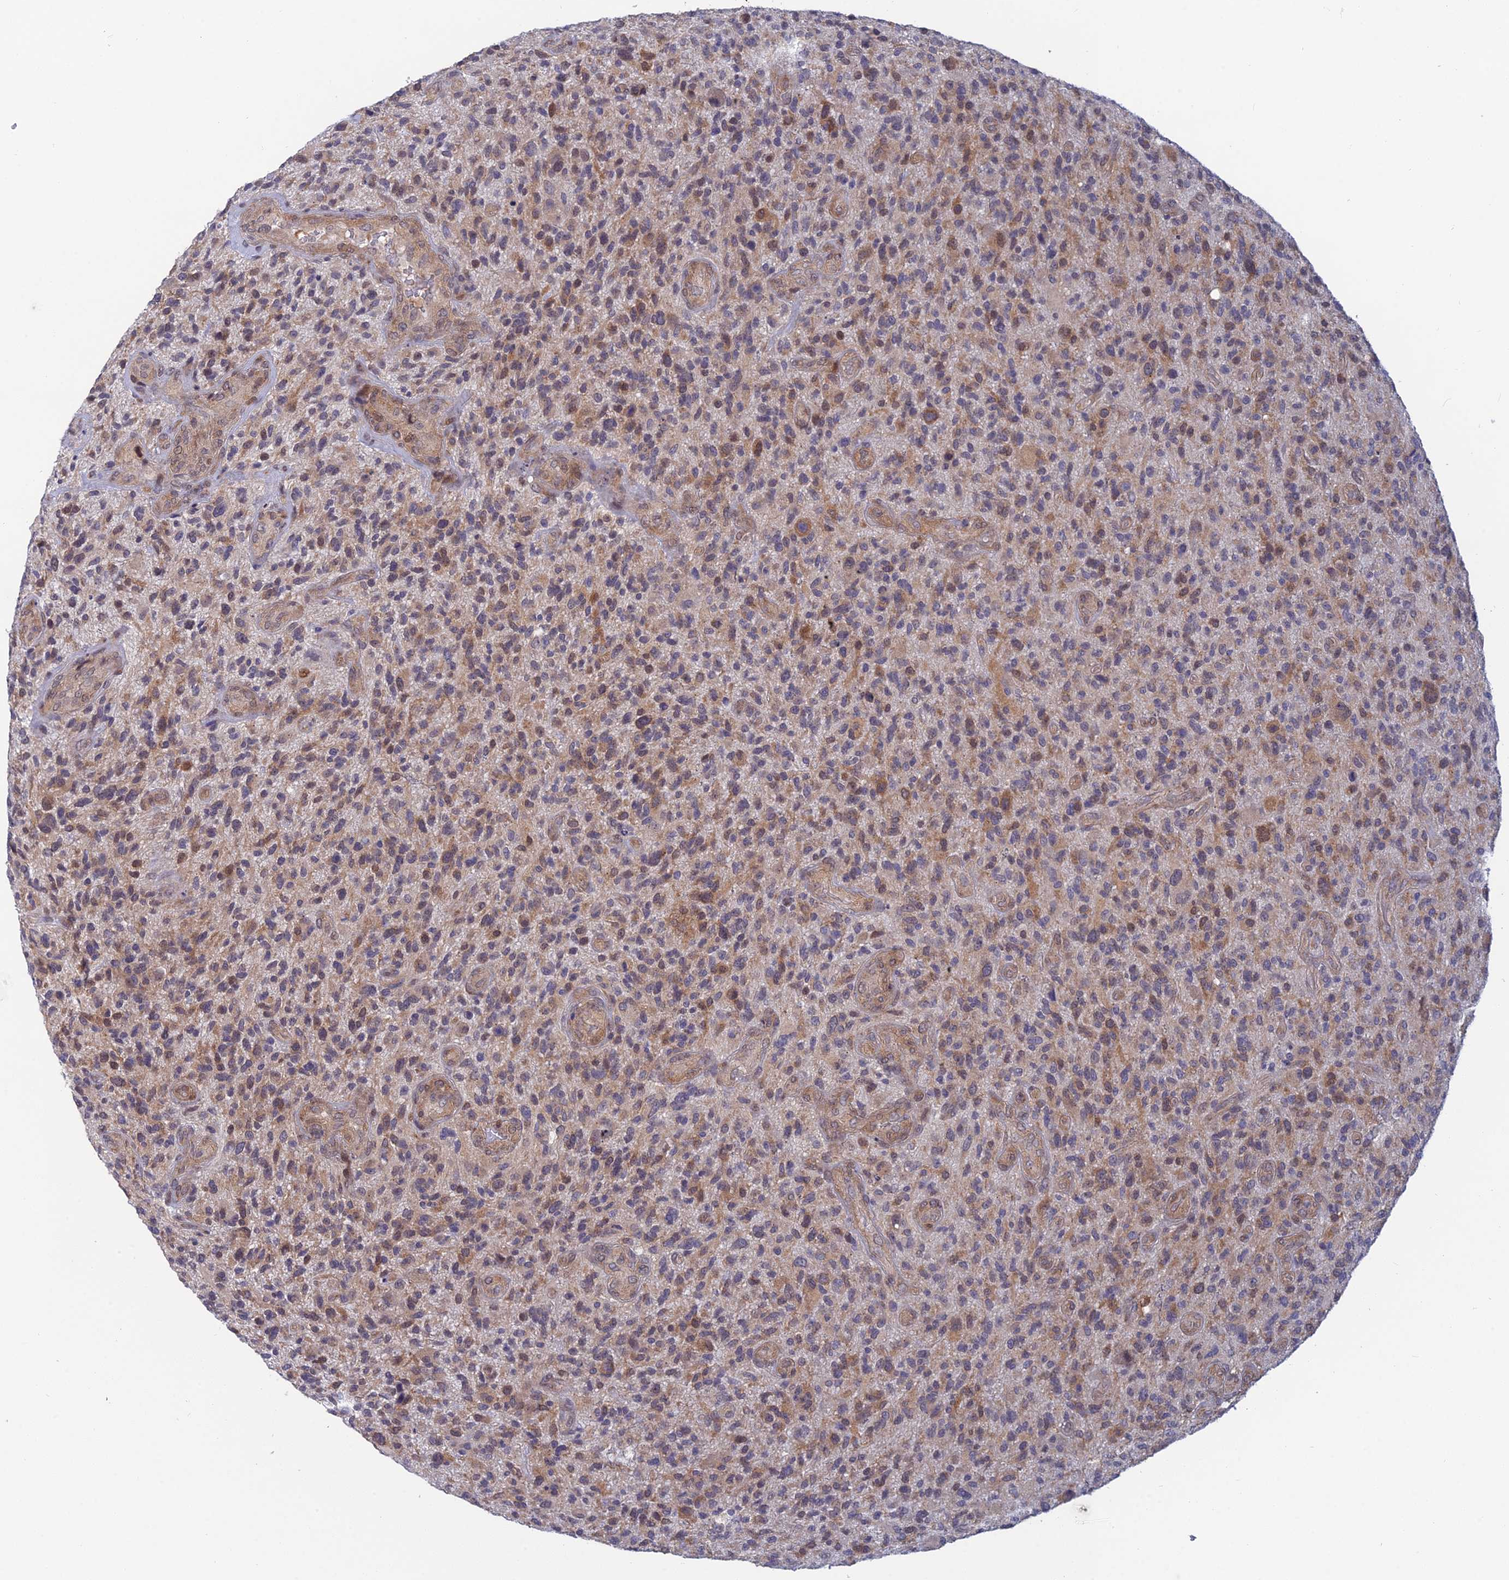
{"staining": {"intensity": "moderate", "quantity": "25%-75%", "location": "cytoplasmic/membranous"}, "tissue": "glioma", "cell_type": "Tumor cells", "image_type": "cancer", "snomed": [{"axis": "morphology", "description": "Glioma, malignant, High grade"}, {"axis": "topography", "description": "Brain"}], "caption": "An immunohistochemistry (IHC) photomicrograph of neoplastic tissue is shown. Protein staining in brown shows moderate cytoplasmic/membranous positivity in malignant glioma (high-grade) within tumor cells.", "gene": "SRA1", "patient": {"sex": "male", "age": 47}}